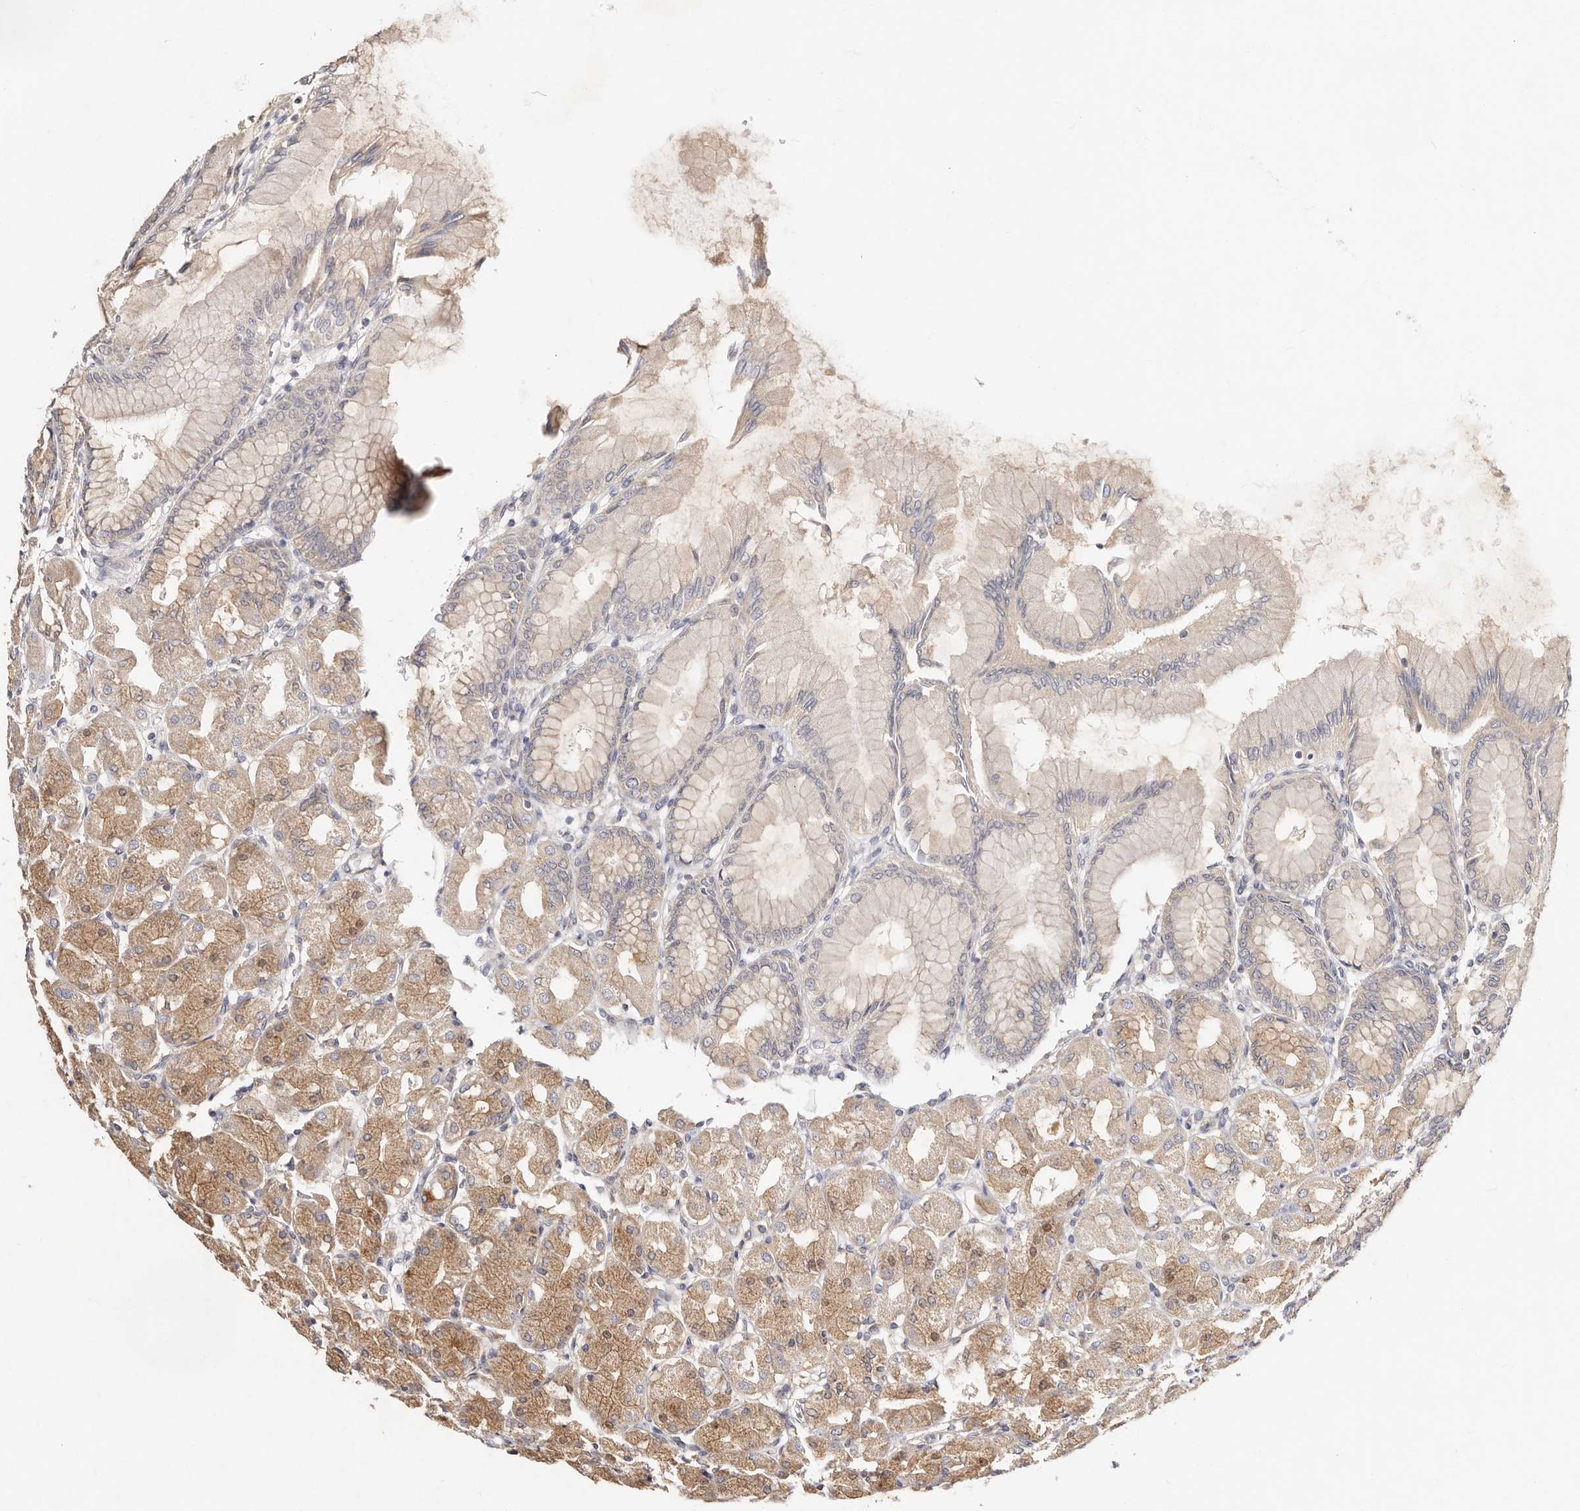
{"staining": {"intensity": "moderate", "quantity": ">75%", "location": "cytoplasmic/membranous"}, "tissue": "stomach", "cell_type": "Glandular cells", "image_type": "normal", "snomed": [{"axis": "morphology", "description": "Normal tissue, NOS"}, {"axis": "topography", "description": "Stomach, upper"}], "caption": "IHC micrograph of normal stomach: stomach stained using IHC demonstrates medium levels of moderate protein expression localized specifically in the cytoplasmic/membranous of glandular cells, appearing as a cytoplasmic/membranous brown color.", "gene": "VIPAS39", "patient": {"sex": "female", "age": 56}}